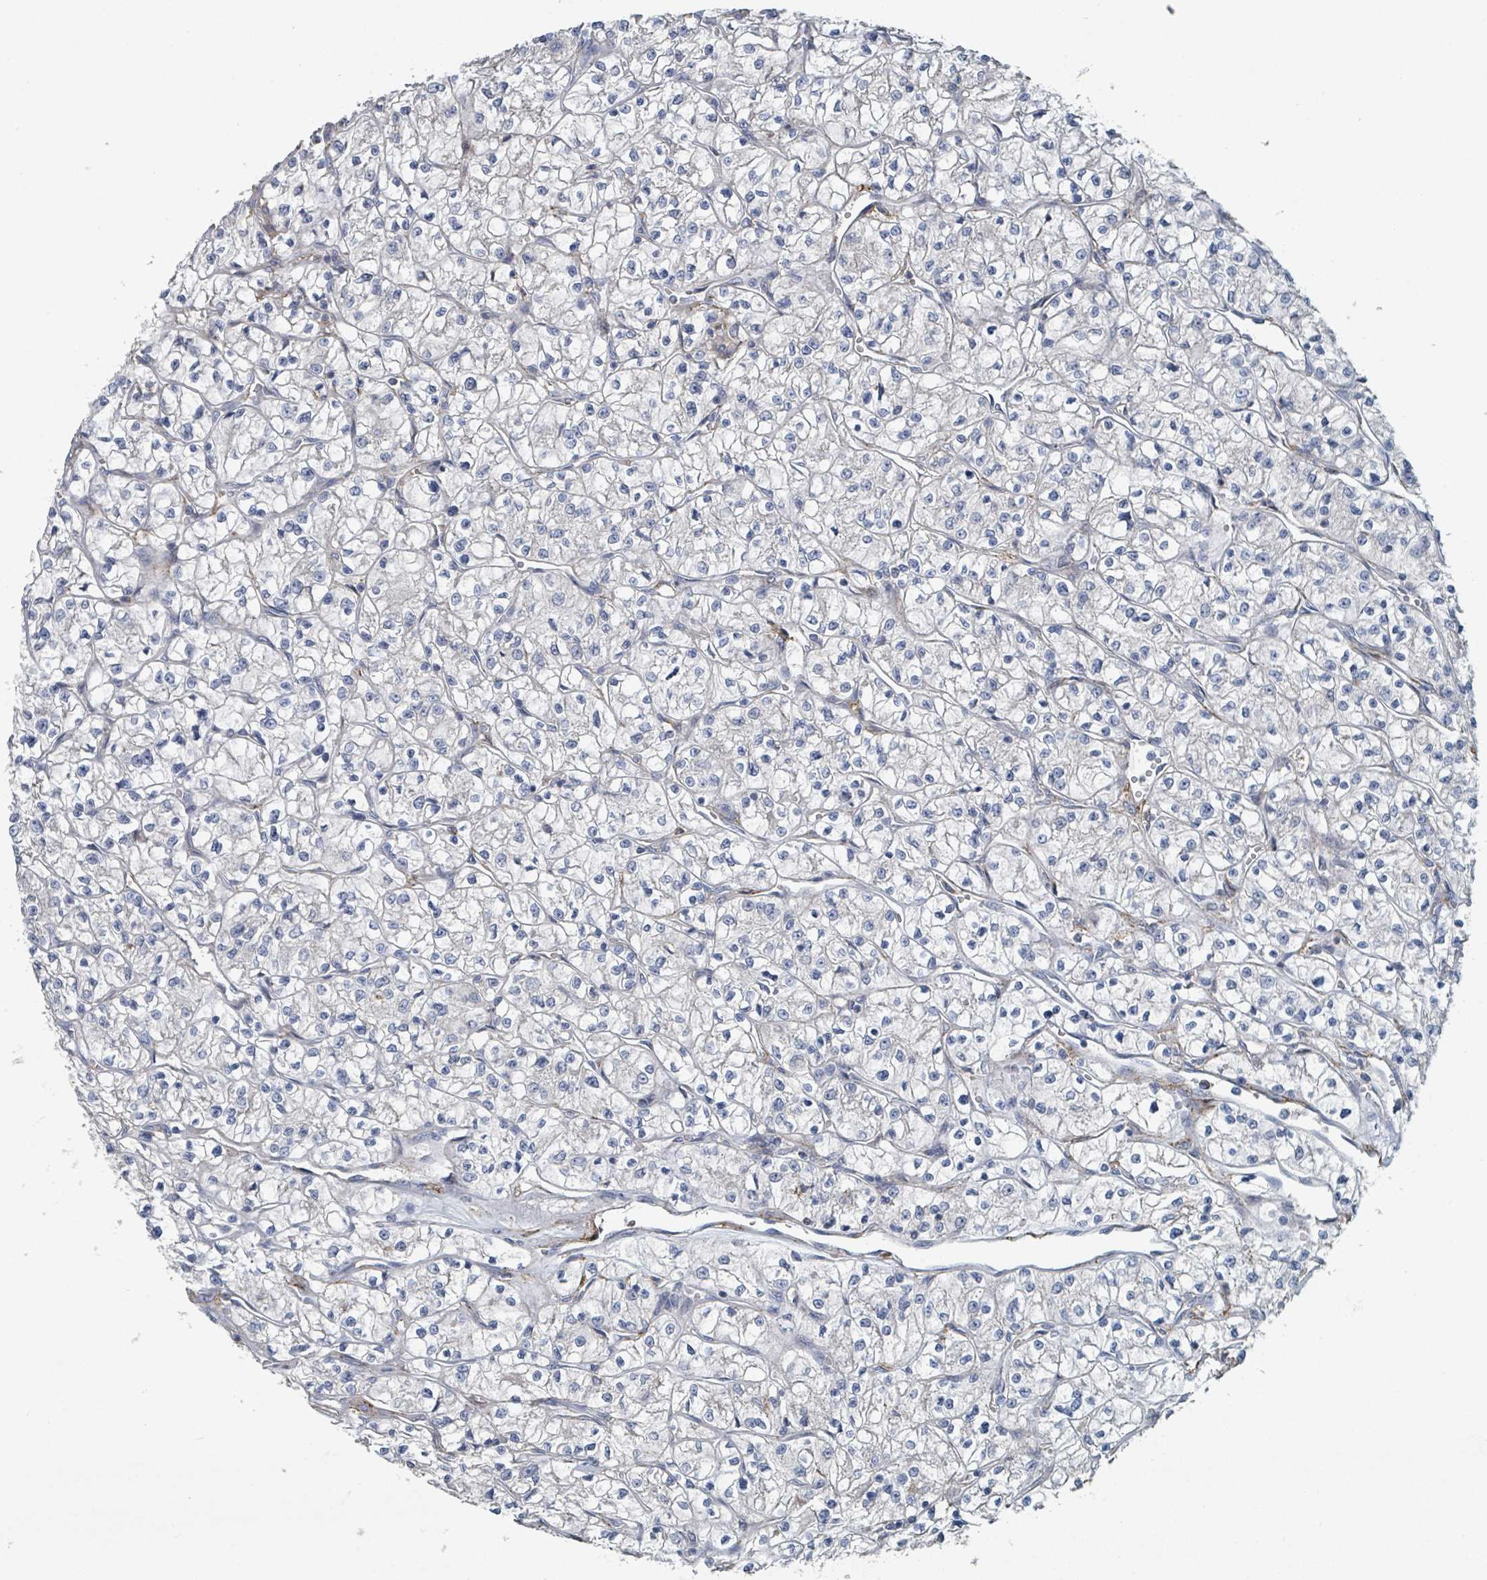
{"staining": {"intensity": "negative", "quantity": "none", "location": "none"}, "tissue": "renal cancer", "cell_type": "Tumor cells", "image_type": "cancer", "snomed": [{"axis": "morphology", "description": "Adenocarcinoma, NOS"}, {"axis": "topography", "description": "Kidney"}], "caption": "There is no significant positivity in tumor cells of adenocarcinoma (renal).", "gene": "LRRC42", "patient": {"sex": "female", "age": 64}}